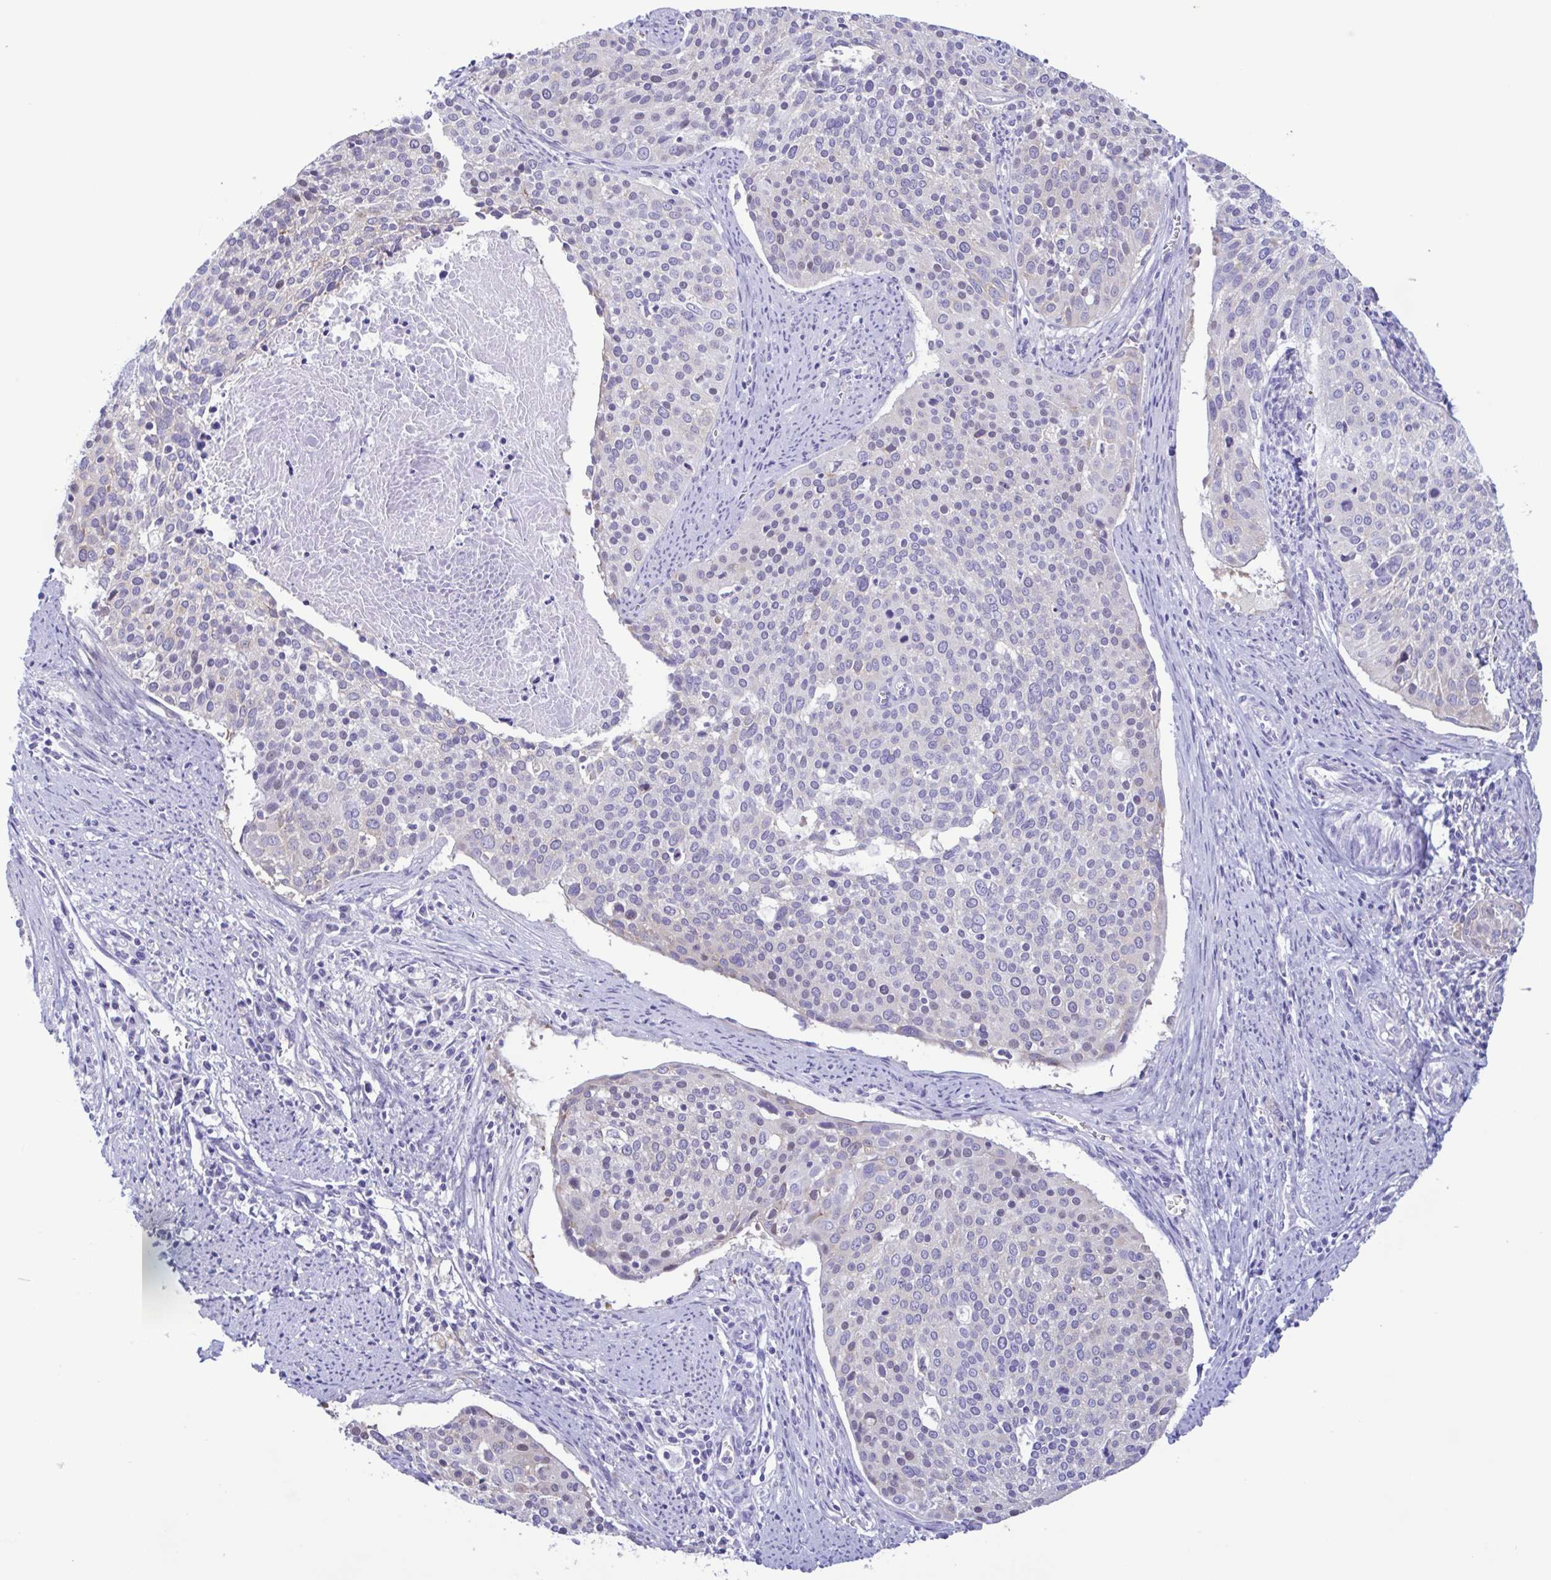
{"staining": {"intensity": "negative", "quantity": "none", "location": "none"}, "tissue": "cervical cancer", "cell_type": "Tumor cells", "image_type": "cancer", "snomed": [{"axis": "morphology", "description": "Squamous cell carcinoma, NOS"}, {"axis": "topography", "description": "Cervix"}], "caption": "IHC histopathology image of neoplastic tissue: human cervical squamous cell carcinoma stained with DAB shows no significant protein expression in tumor cells.", "gene": "TNNI3", "patient": {"sex": "female", "age": 39}}